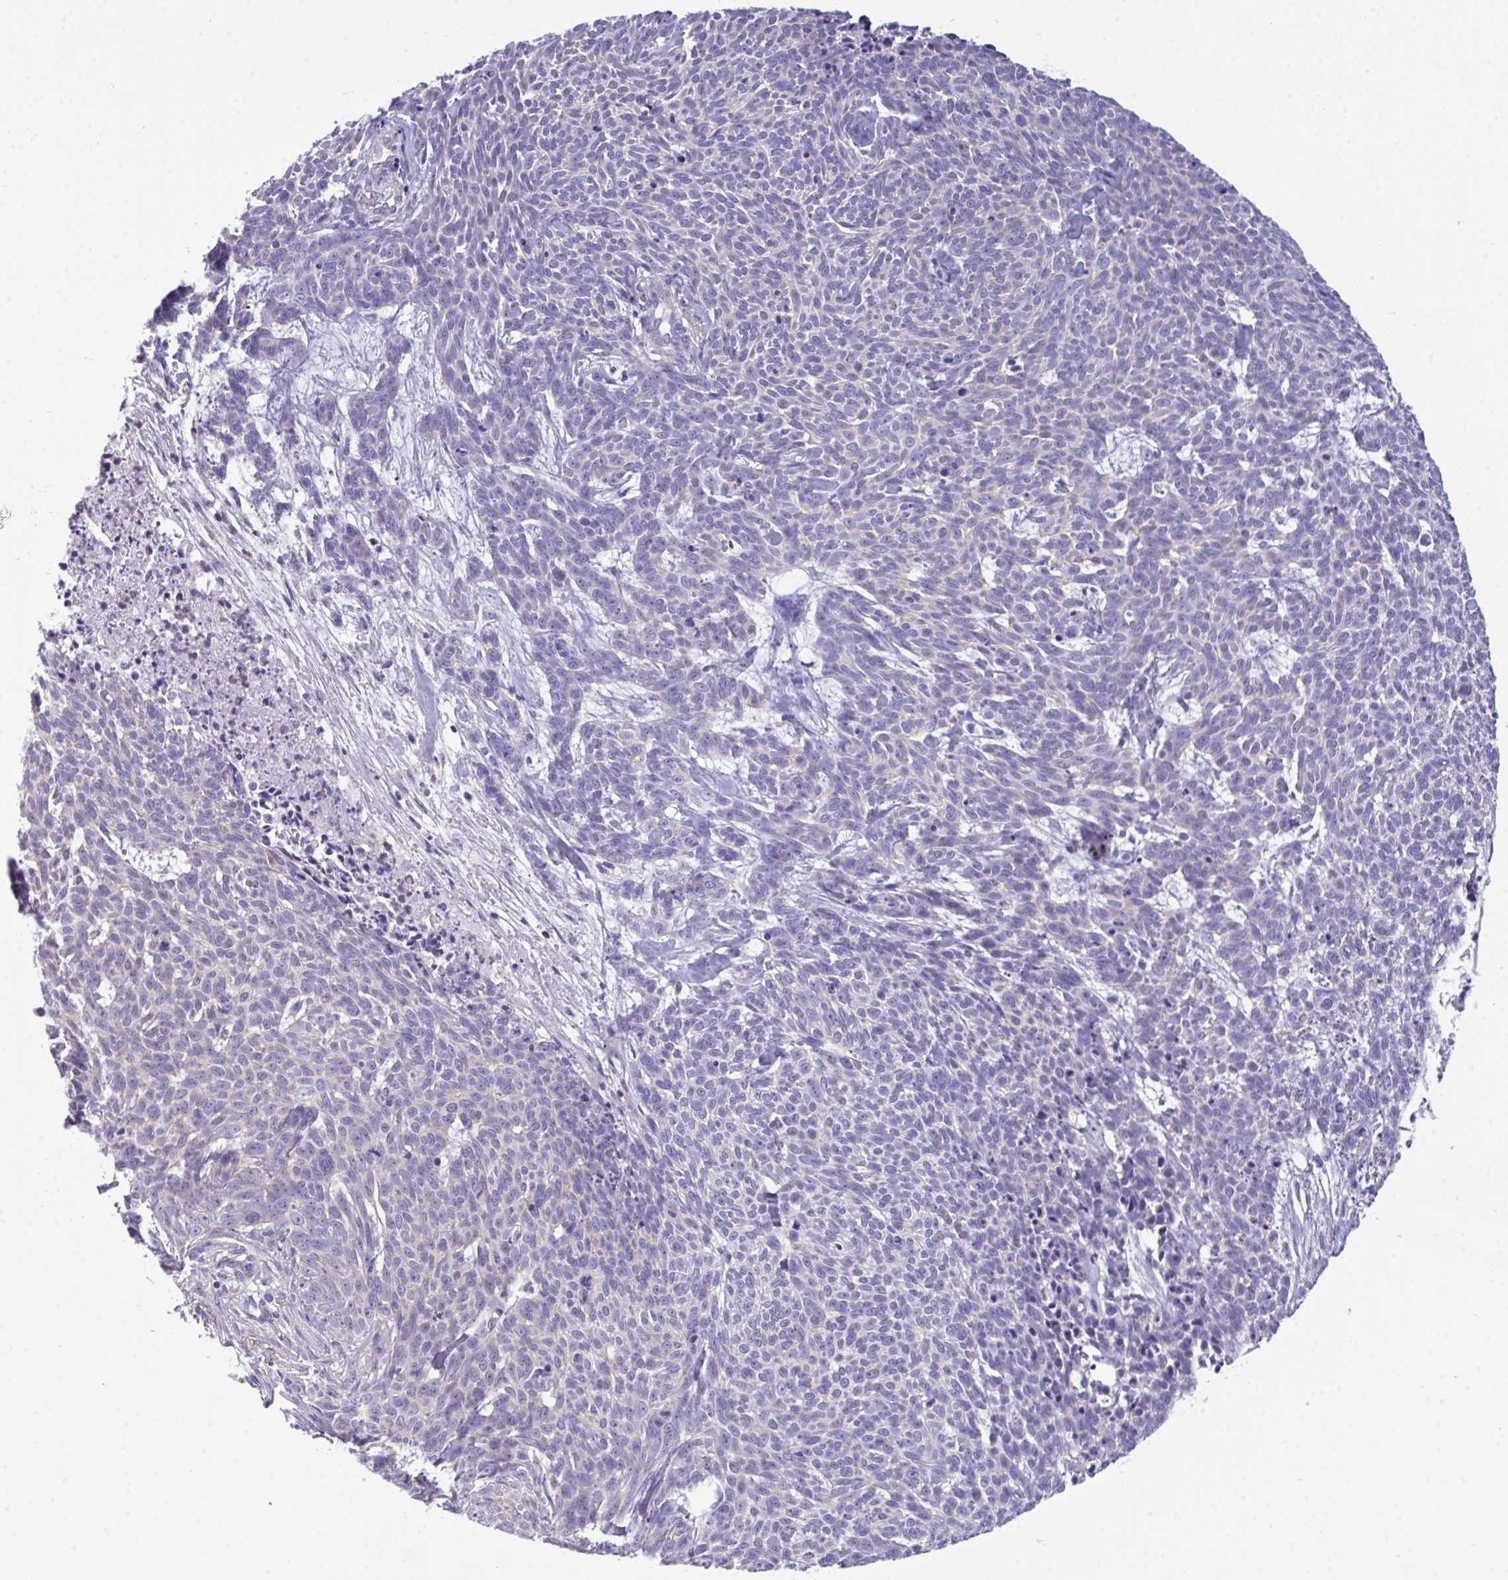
{"staining": {"intensity": "negative", "quantity": "none", "location": "none"}, "tissue": "skin cancer", "cell_type": "Tumor cells", "image_type": "cancer", "snomed": [{"axis": "morphology", "description": "Basal cell carcinoma"}, {"axis": "topography", "description": "Skin"}], "caption": "Immunohistochemistry (IHC) image of neoplastic tissue: skin cancer stained with DAB displays no significant protein staining in tumor cells.", "gene": "MYH10", "patient": {"sex": "female", "age": 93}}